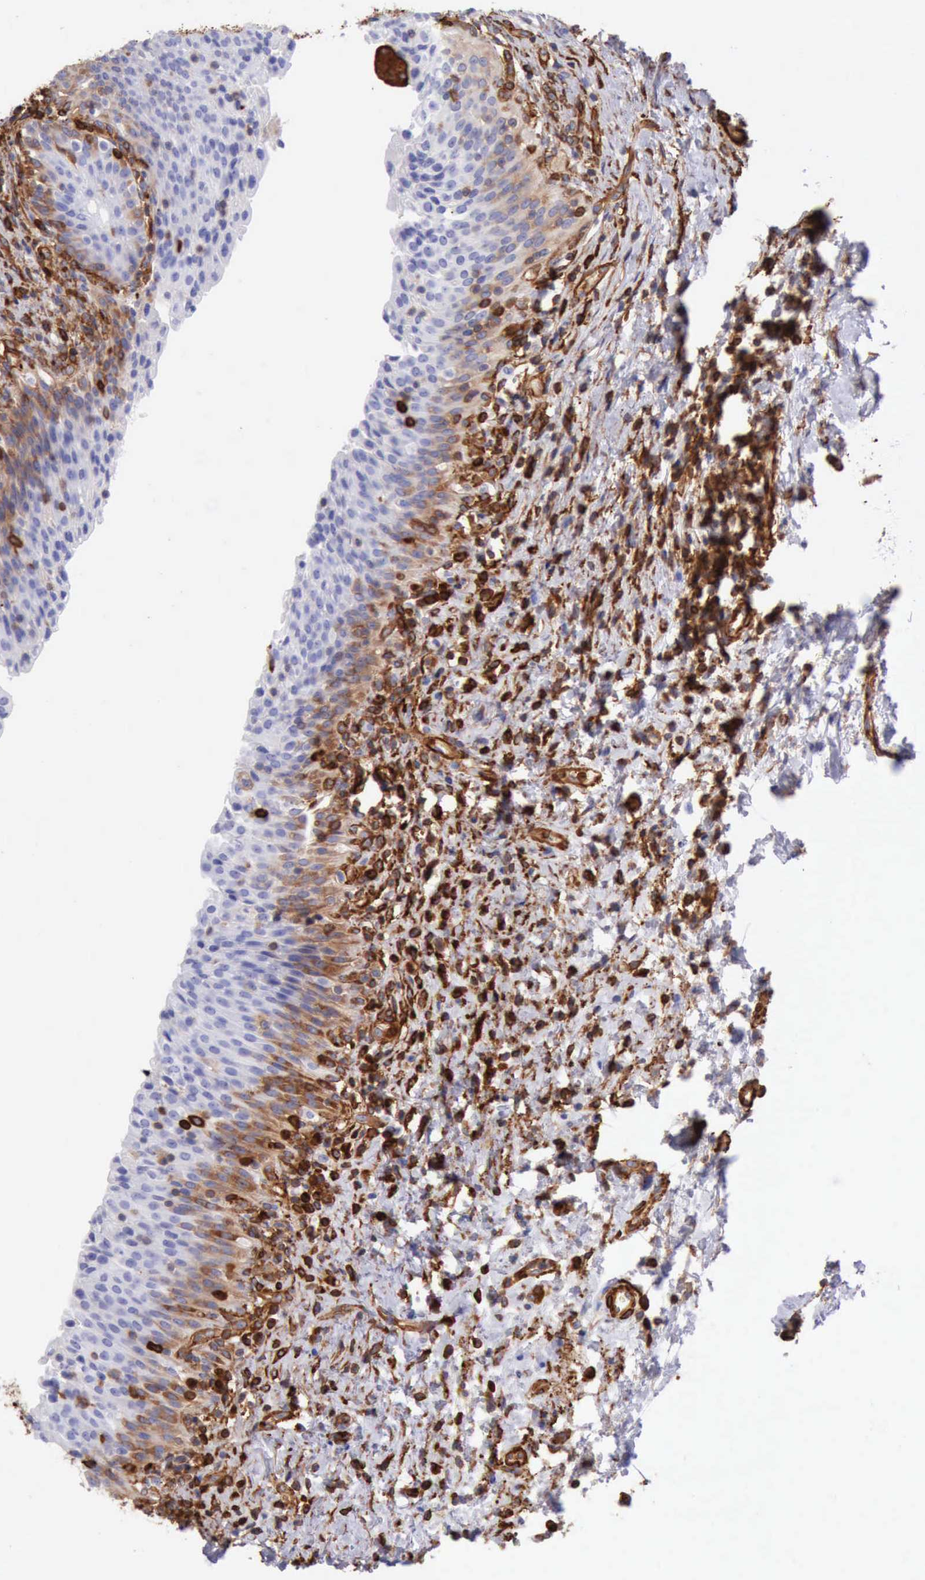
{"staining": {"intensity": "weak", "quantity": "25%-75%", "location": "cytoplasmic/membranous"}, "tissue": "urinary bladder", "cell_type": "Urothelial cells", "image_type": "normal", "snomed": [{"axis": "morphology", "description": "Normal tissue, NOS"}, {"axis": "topography", "description": "Urinary bladder"}], "caption": "About 25%-75% of urothelial cells in normal urinary bladder demonstrate weak cytoplasmic/membranous protein expression as visualized by brown immunohistochemical staining.", "gene": "FLNA", "patient": {"sex": "male", "age": 51}}